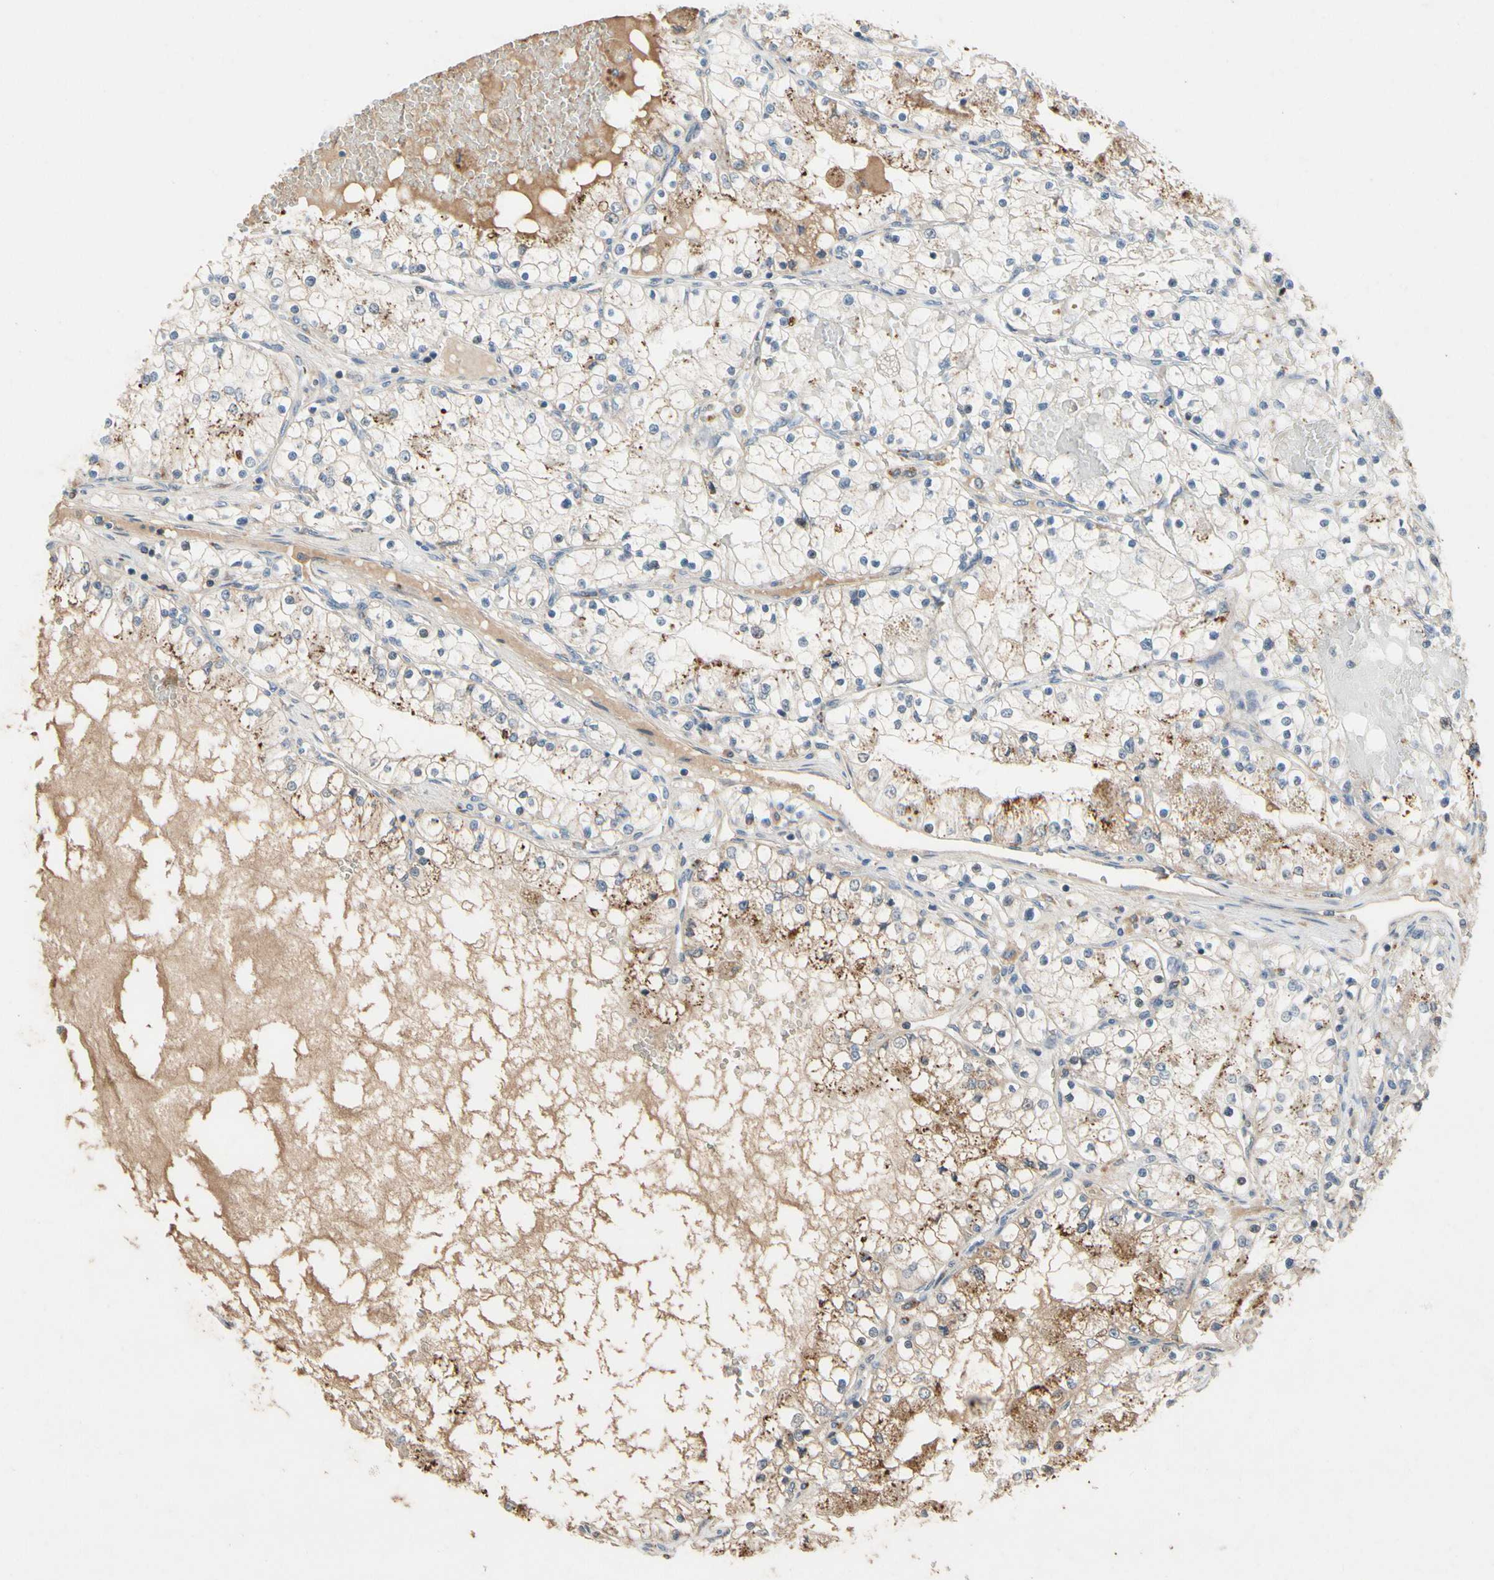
{"staining": {"intensity": "moderate", "quantity": "<25%", "location": "cytoplasmic/membranous"}, "tissue": "renal cancer", "cell_type": "Tumor cells", "image_type": "cancer", "snomed": [{"axis": "morphology", "description": "Adenocarcinoma, NOS"}, {"axis": "topography", "description": "Kidney"}], "caption": "Immunohistochemical staining of renal adenocarcinoma exhibits low levels of moderate cytoplasmic/membranous protein staining in approximately <25% of tumor cells. (DAB IHC with brightfield microscopy, high magnification).", "gene": "ZKSCAN4", "patient": {"sex": "male", "age": 68}}